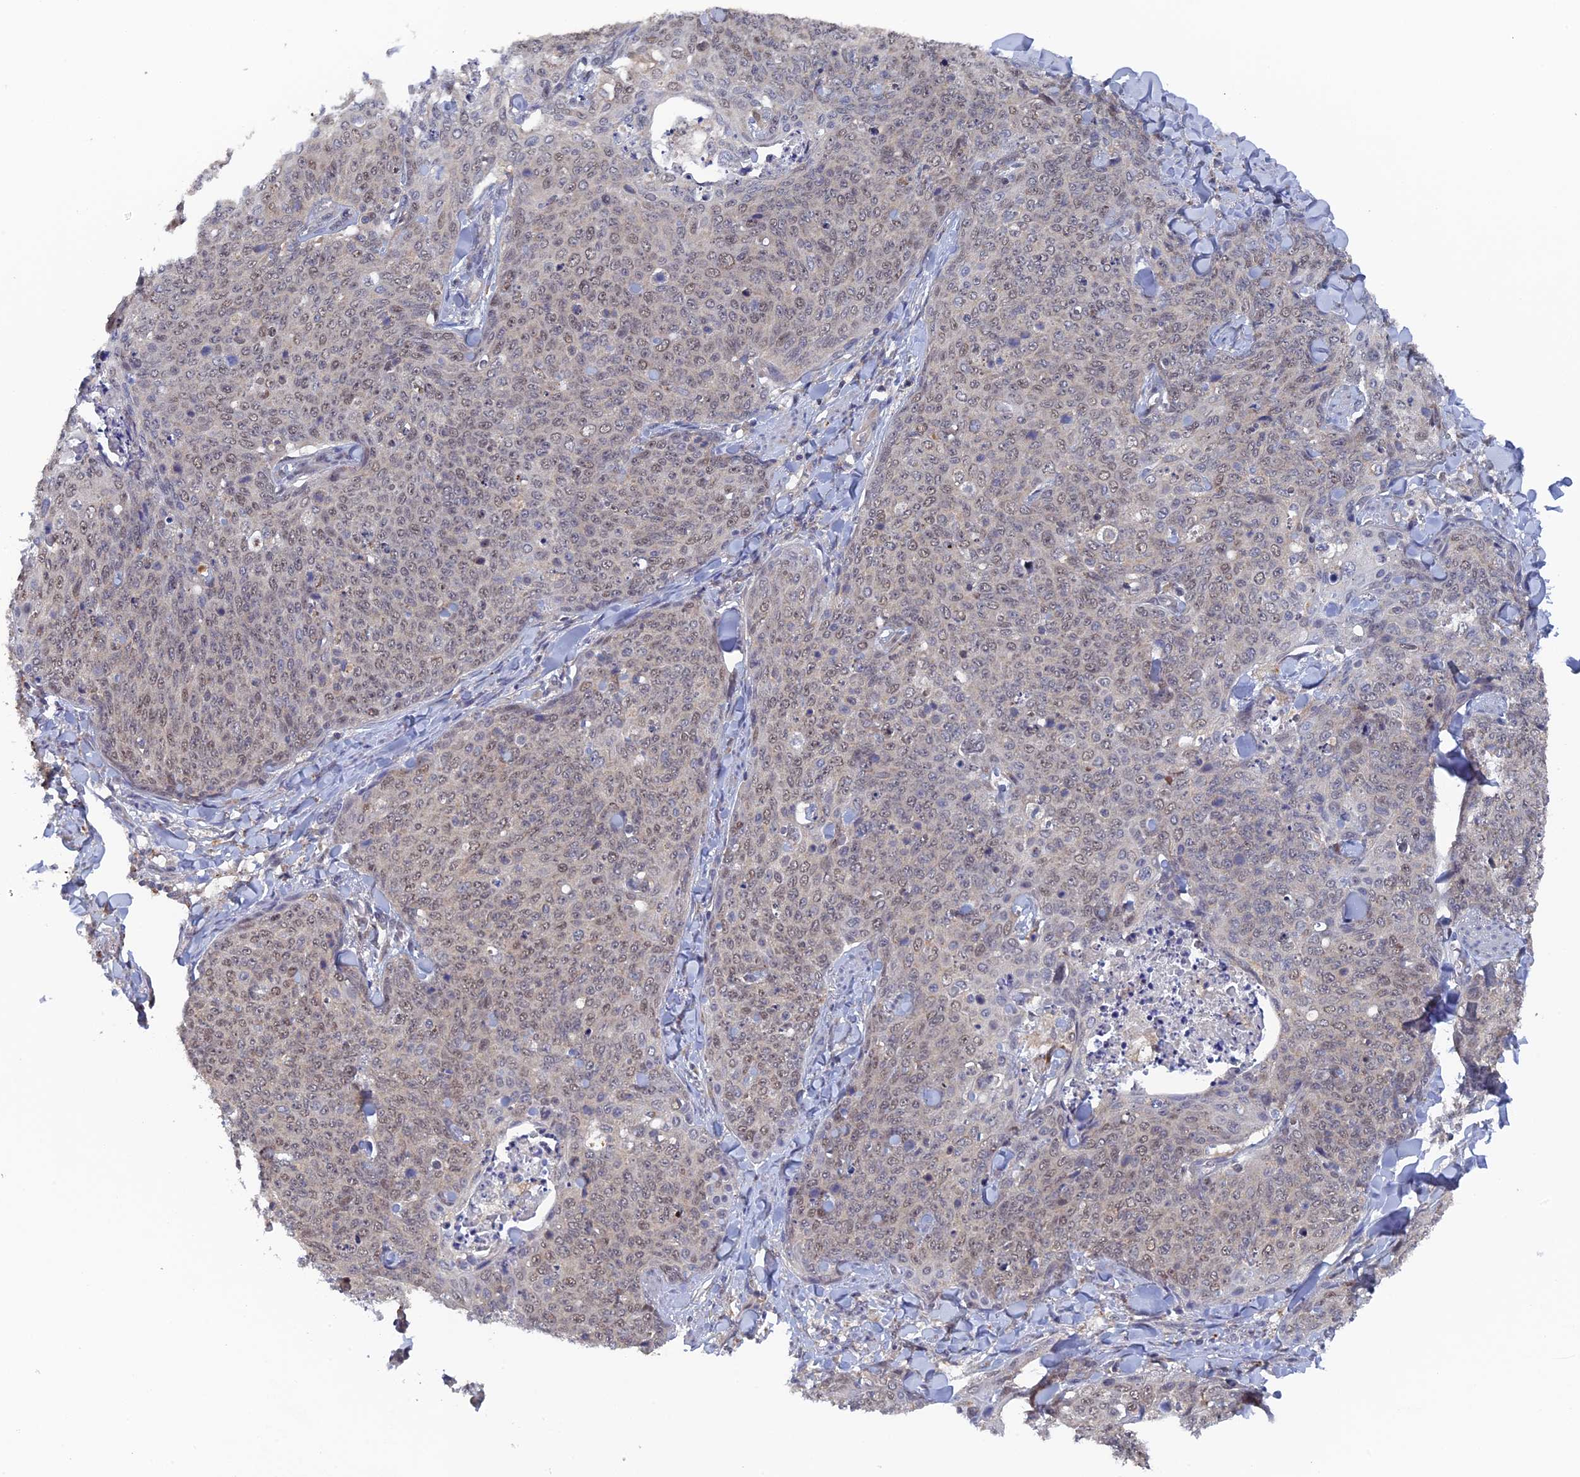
{"staining": {"intensity": "weak", "quantity": "25%-75%", "location": "nuclear"}, "tissue": "skin cancer", "cell_type": "Tumor cells", "image_type": "cancer", "snomed": [{"axis": "morphology", "description": "Squamous cell carcinoma, NOS"}, {"axis": "topography", "description": "Skin"}, {"axis": "topography", "description": "Vulva"}], "caption": "This image exhibits immunohistochemistry staining of skin cancer (squamous cell carcinoma), with low weak nuclear staining in approximately 25%-75% of tumor cells.", "gene": "MIGA2", "patient": {"sex": "female", "age": 85}}